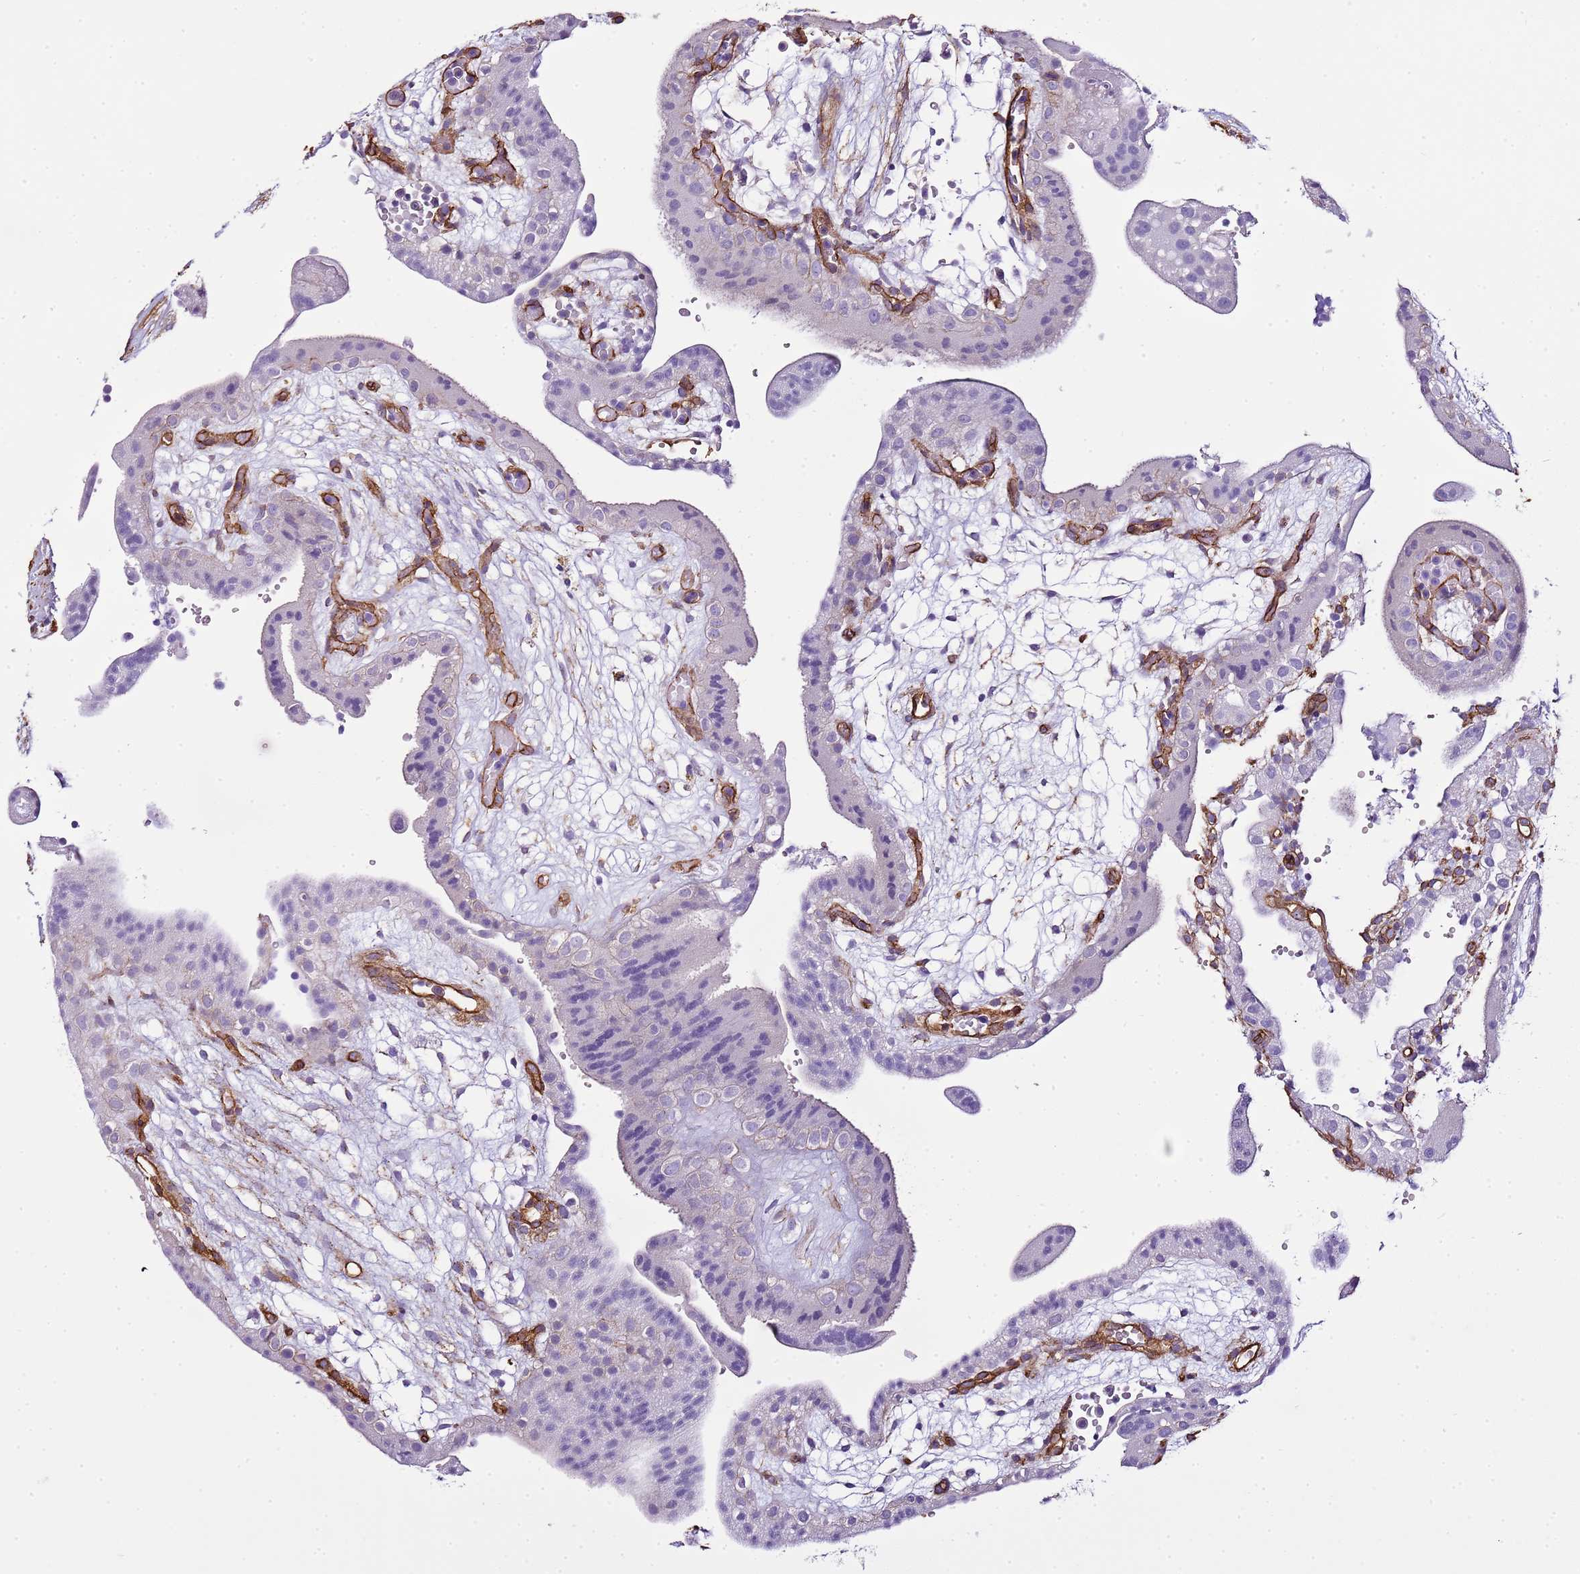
{"staining": {"intensity": "moderate", "quantity": "25%-75%", "location": "cytoplasmic/membranous"}, "tissue": "placenta", "cell_type": "Decidual cells", "image_type": "normal", "snomed": [{"axis": "morphology", "description": "Normal tissue, NOS"}, {"axis": "topography", "description": "Placenta"}], "caption": "Immunohistochemistry (IHC) image of benign human placenta stained for a protein (brown), which displays medium levels of moderate cytoplasmic/membranous staining in approximately 25%-75% of decidual cells.", "gene": "CTDSPL", "patient": {"sex": "female", "age": 18}}